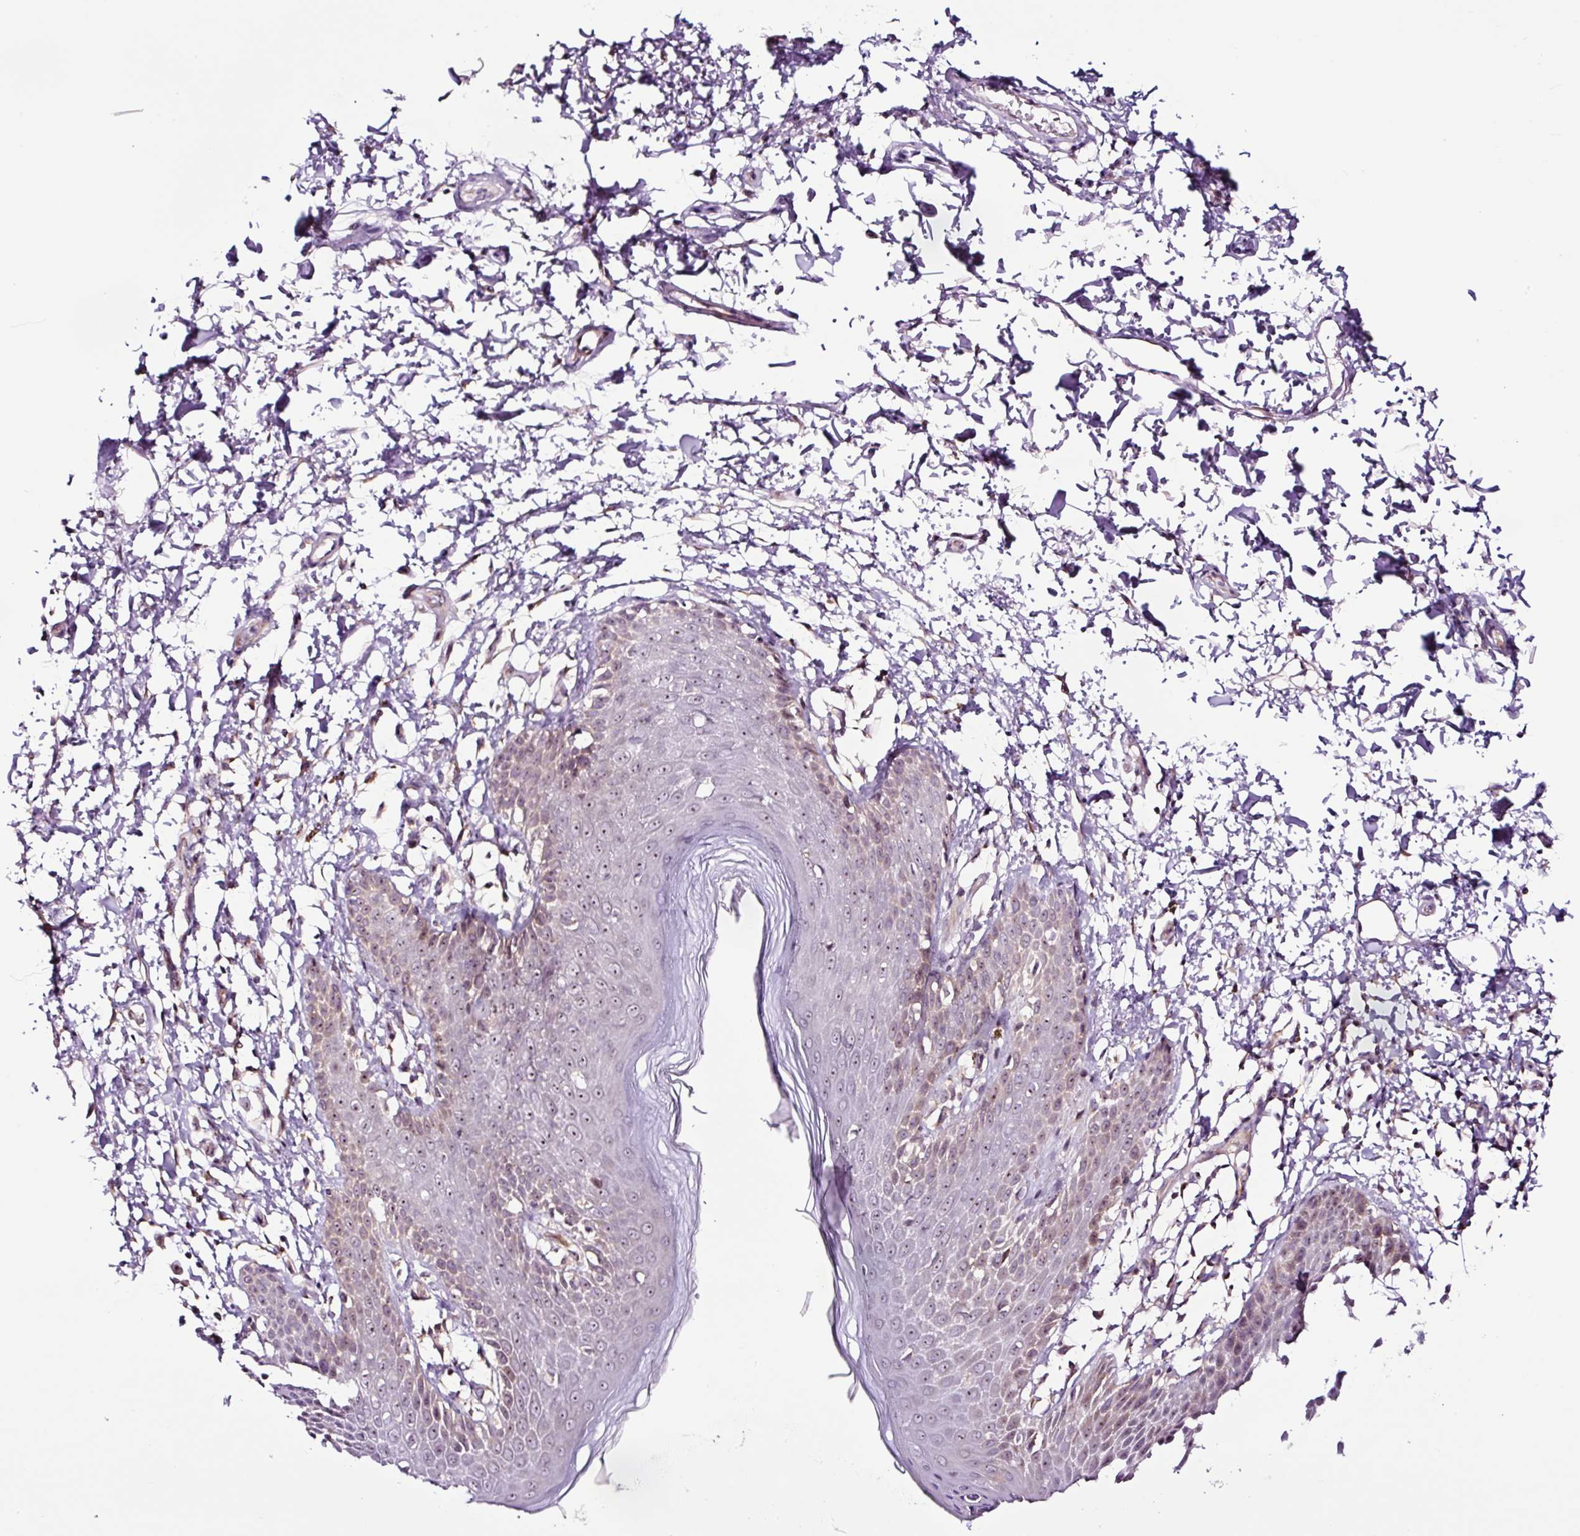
{"staining": {"intensity": "moderate", "quantity": "25%-75%", "location": "cytoplasmic/membranous,nuclear"}, "tissue": "skin", "cell_type": "Epidermal cells", "image_type": "normal", "snomed": [{"axis": "morphology", "description": "Normal tissue, NOS"}, {"axis": "topography", "description": "Peripheral nerve tissue"}], "caption": "This histopathology image displays immunohistochemistry staining of benign skin, with medium moderate cytoplasmic/membranous,nuclear staining in about 25%-75% of epidermal cells.", "gene": "NOM1", "patient": {"sex": "male", "age": 51}}